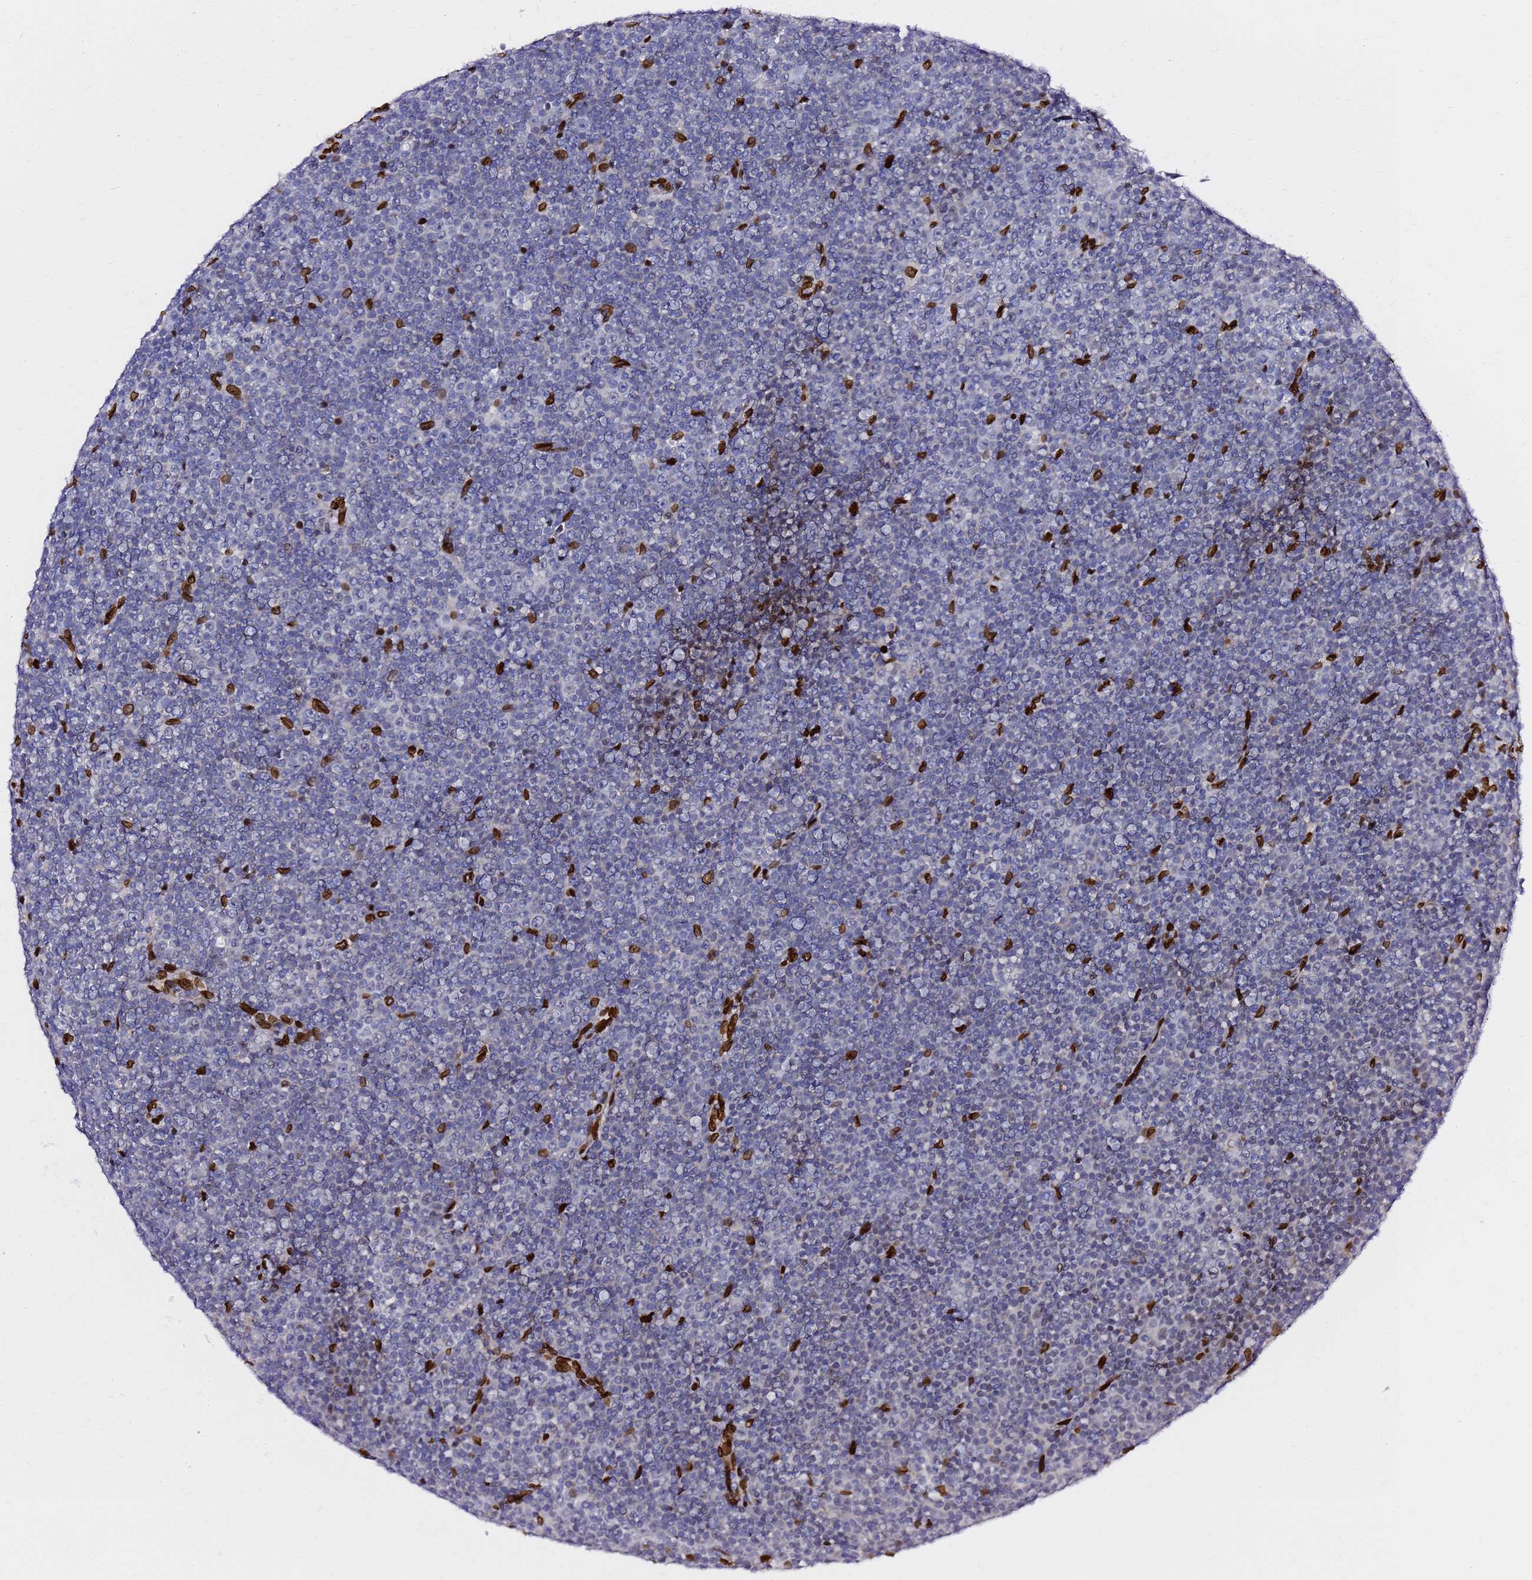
{"staining": {"intensity": "negative", "quantity": "none", "location": "none"}, "tissue": "lymphoma", "cell_type": "Tumor cells", "image_type": "cancer", "snomed": [{"axis": "morphology", "description": "Malignant lymphoma, non-Hodgkin's type, Low grade"}, {"axis": "topography", "description": "Lymph node"}], "caption": "This is an immunohistochemistry (IHC) histopathology image of human lymphoma. There is no positivity in tumor cells.", "gene": "C6orf141", "patient": {"sex": "female", "age": 67}}